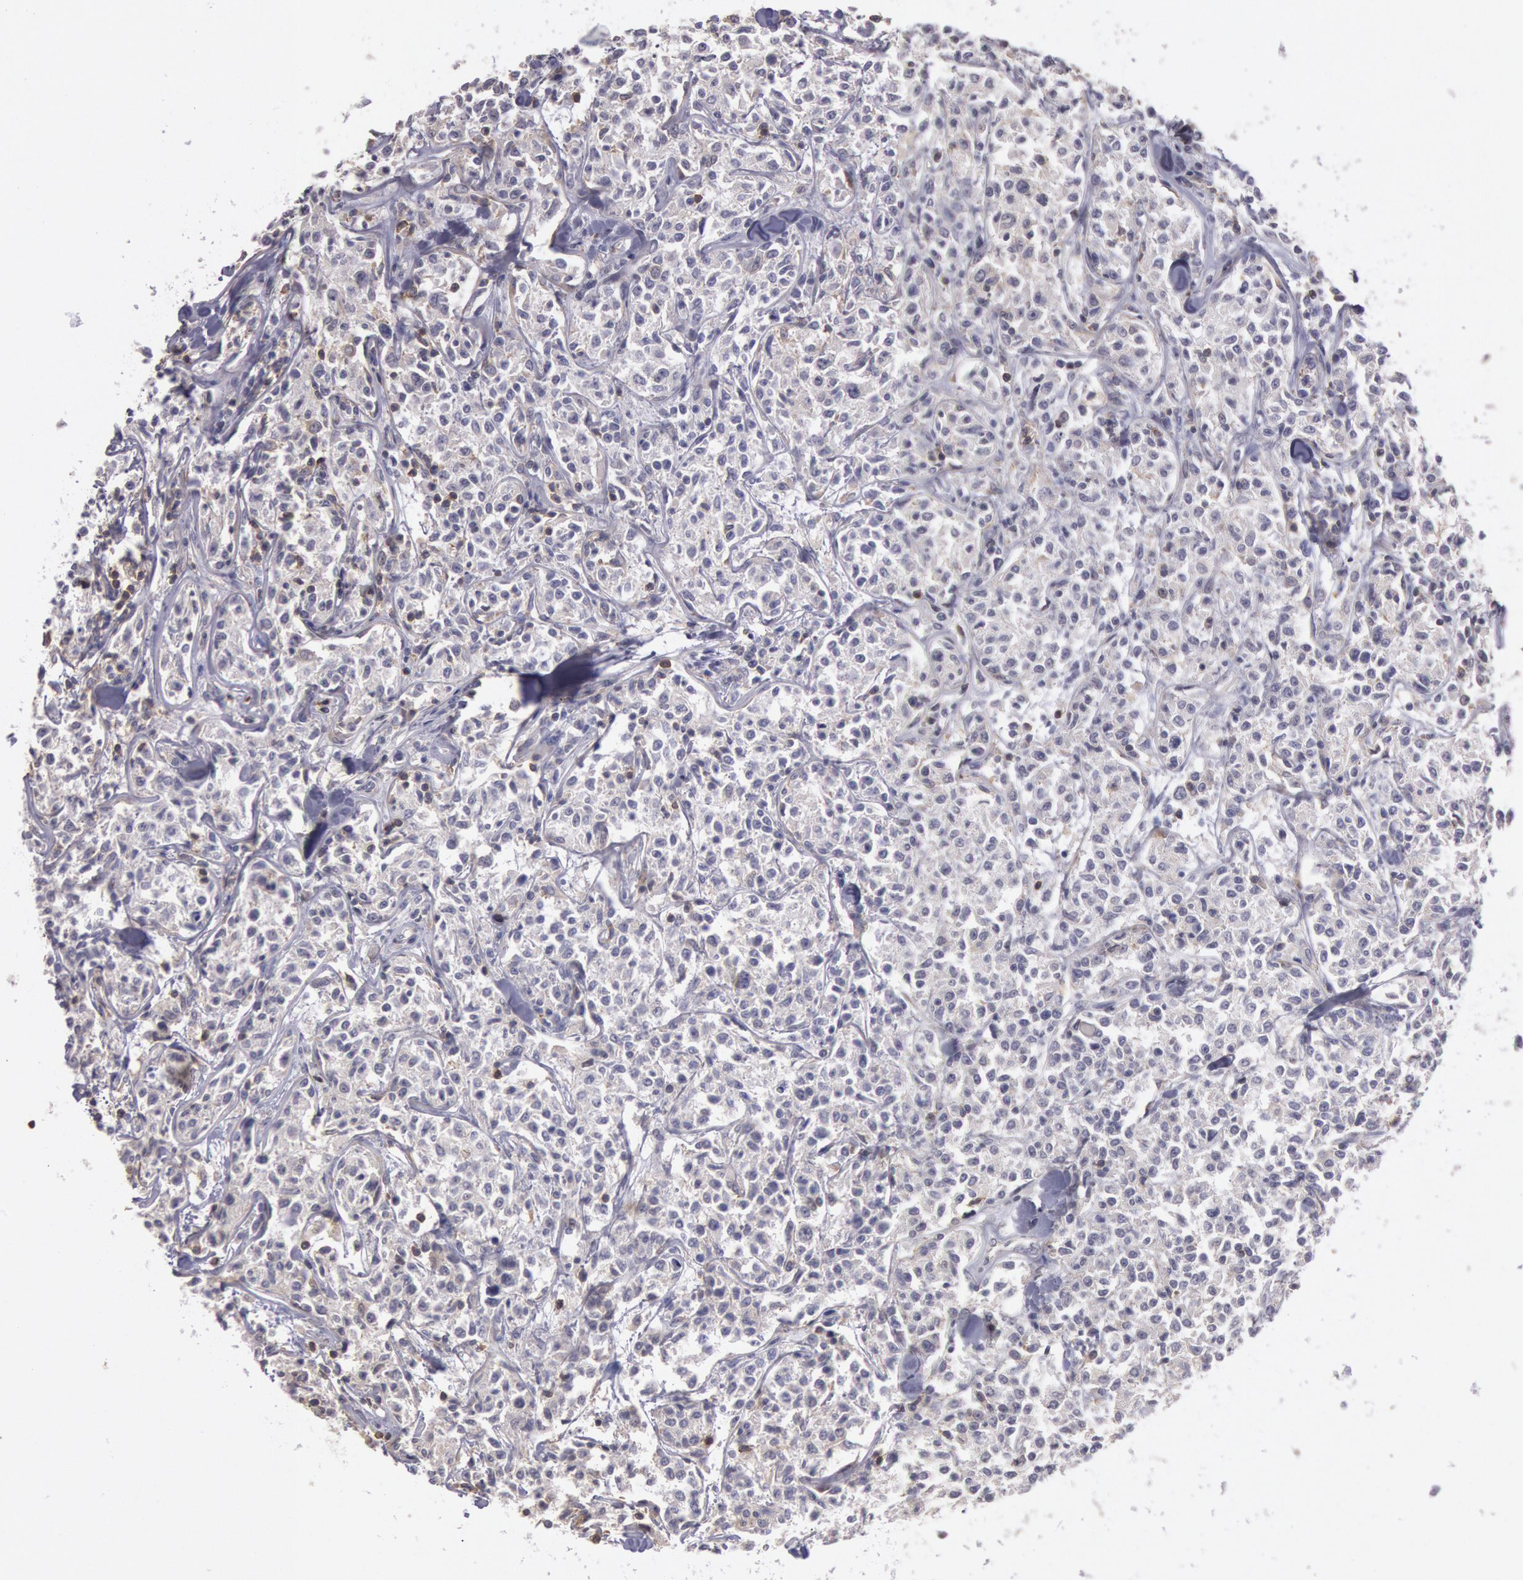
{"staining": {"intensity": "negative", "quantity": "none", "location": "none"}, "tissue": "lymphoma", "cell_type": "Tumor cells", "image_type": "cancer", "snomed": [{"axis": "morphology", "description": "Malignant lymphoma, non-Hodgkin's type, Low grade"}, {"axis": "topography", "description": "Small intestine"}], "caption": "Immunohistochemical staining of low-grade malignant lymphoma, non-Hodgkin's type exhibits no significant positivity in tumor cells. The staining was performed using DAB (3,3'-diaminobenzidine) to visualize the protein expression in brown, while the nuclei were stained in blue with hematoxylin (Magnification: 20x).", "gene": "NMT2", "patient": {"sex": "female", "age": 59}}